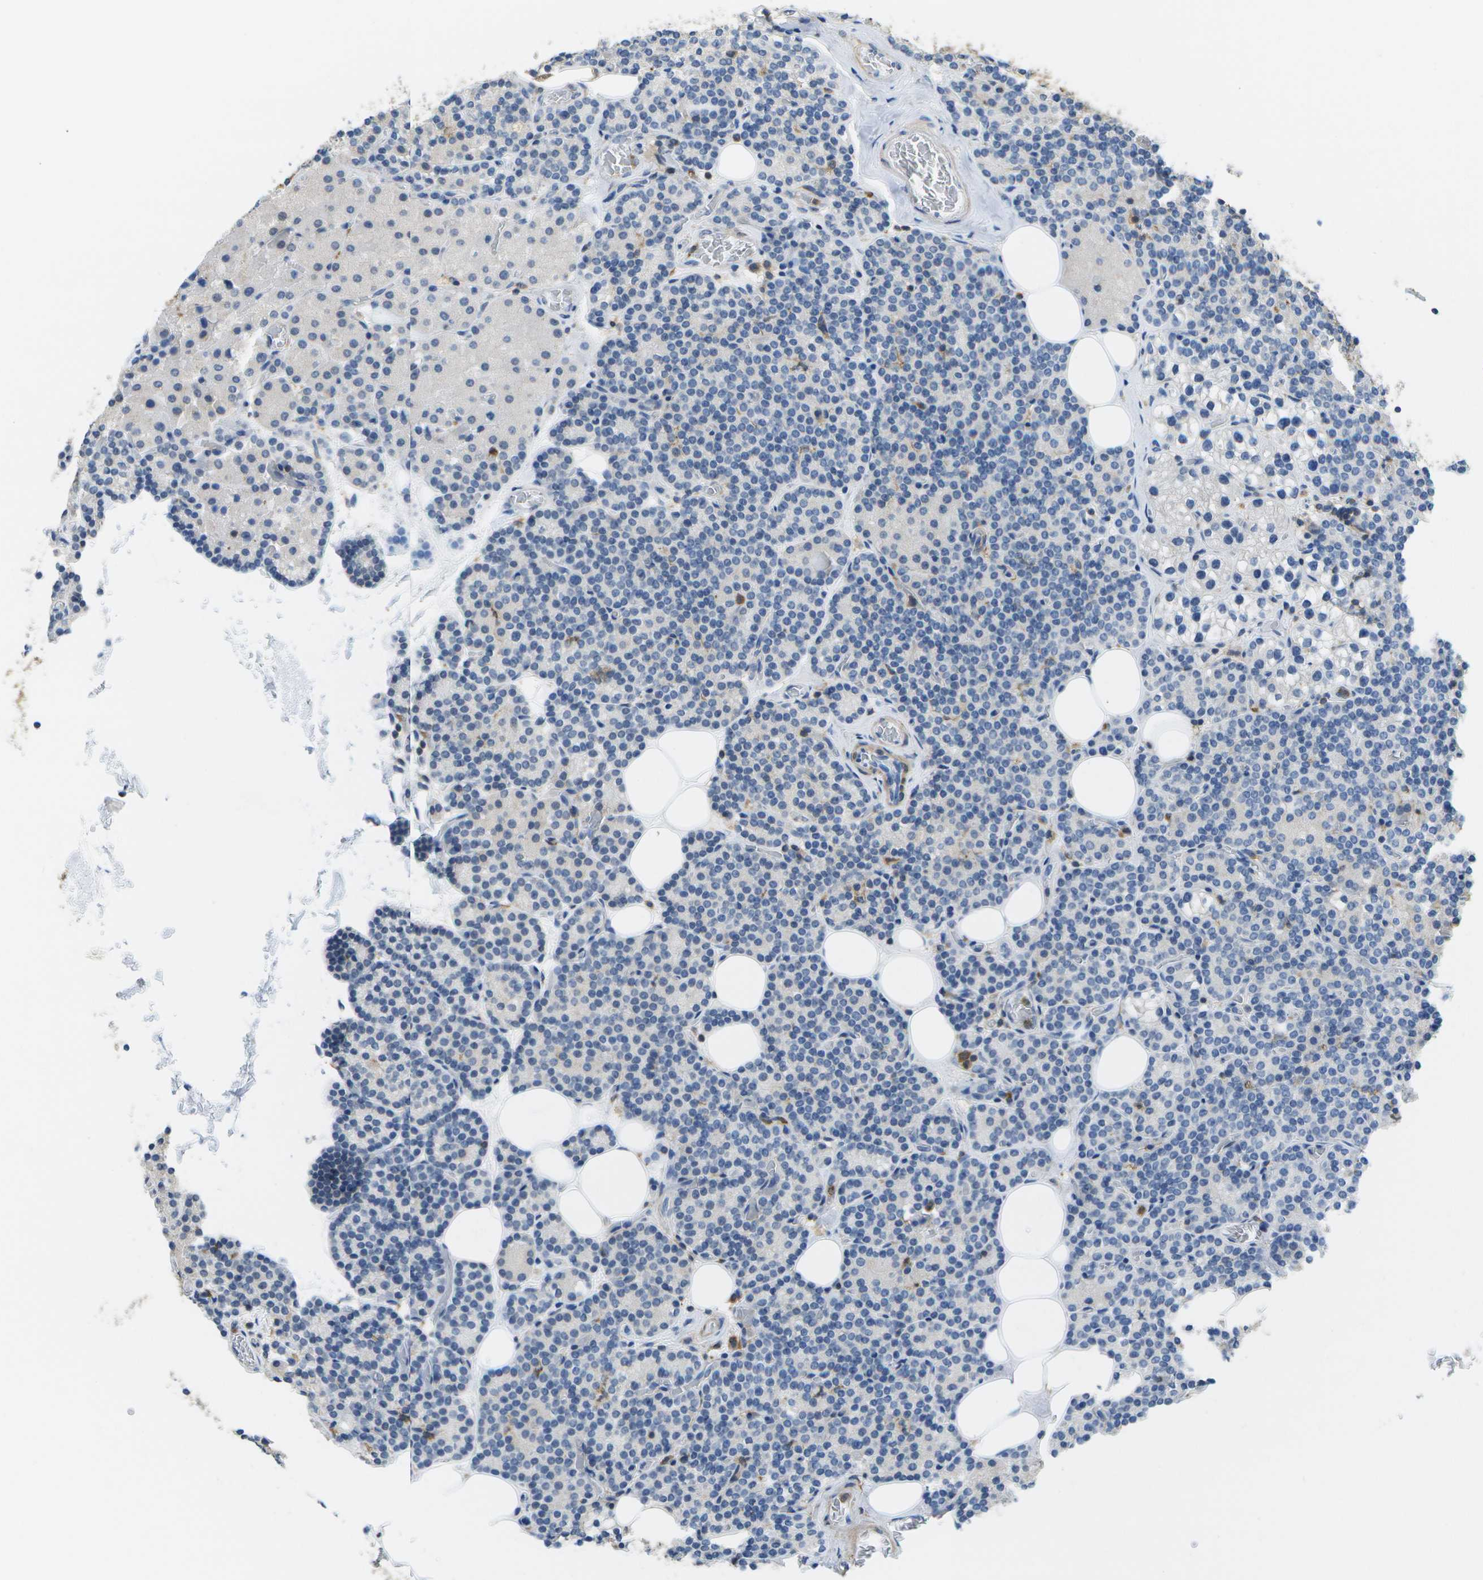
{"staining": {"intensity": "negative", "quantity": "none", "location": "none"}, "tissue": "parathyroid gland", "cell_type": "Glandular cells", "image_type": "normal", "snomed": [{"axis": "morphology", "description": "Normal tissue, NOS"}, {"axis": "morphology", "description": "Adenoma, NOS"}, {"axis": "topography", "description": "Parathyroid gland"}], "caption": "This is a image of immunohistochemistry (IHC) staining of unremarkable parathyroid gland, which shows no staining in glandular cells. The staining was performed using DAB (3,3'-diaminobenzidine) to visualize the protein expression in brown, while the nuclei were stained in blue with hematoxylin (Magnification: 20x).", "gene": "RCSD1", "patient": {"sex": "female", "age": 54}}